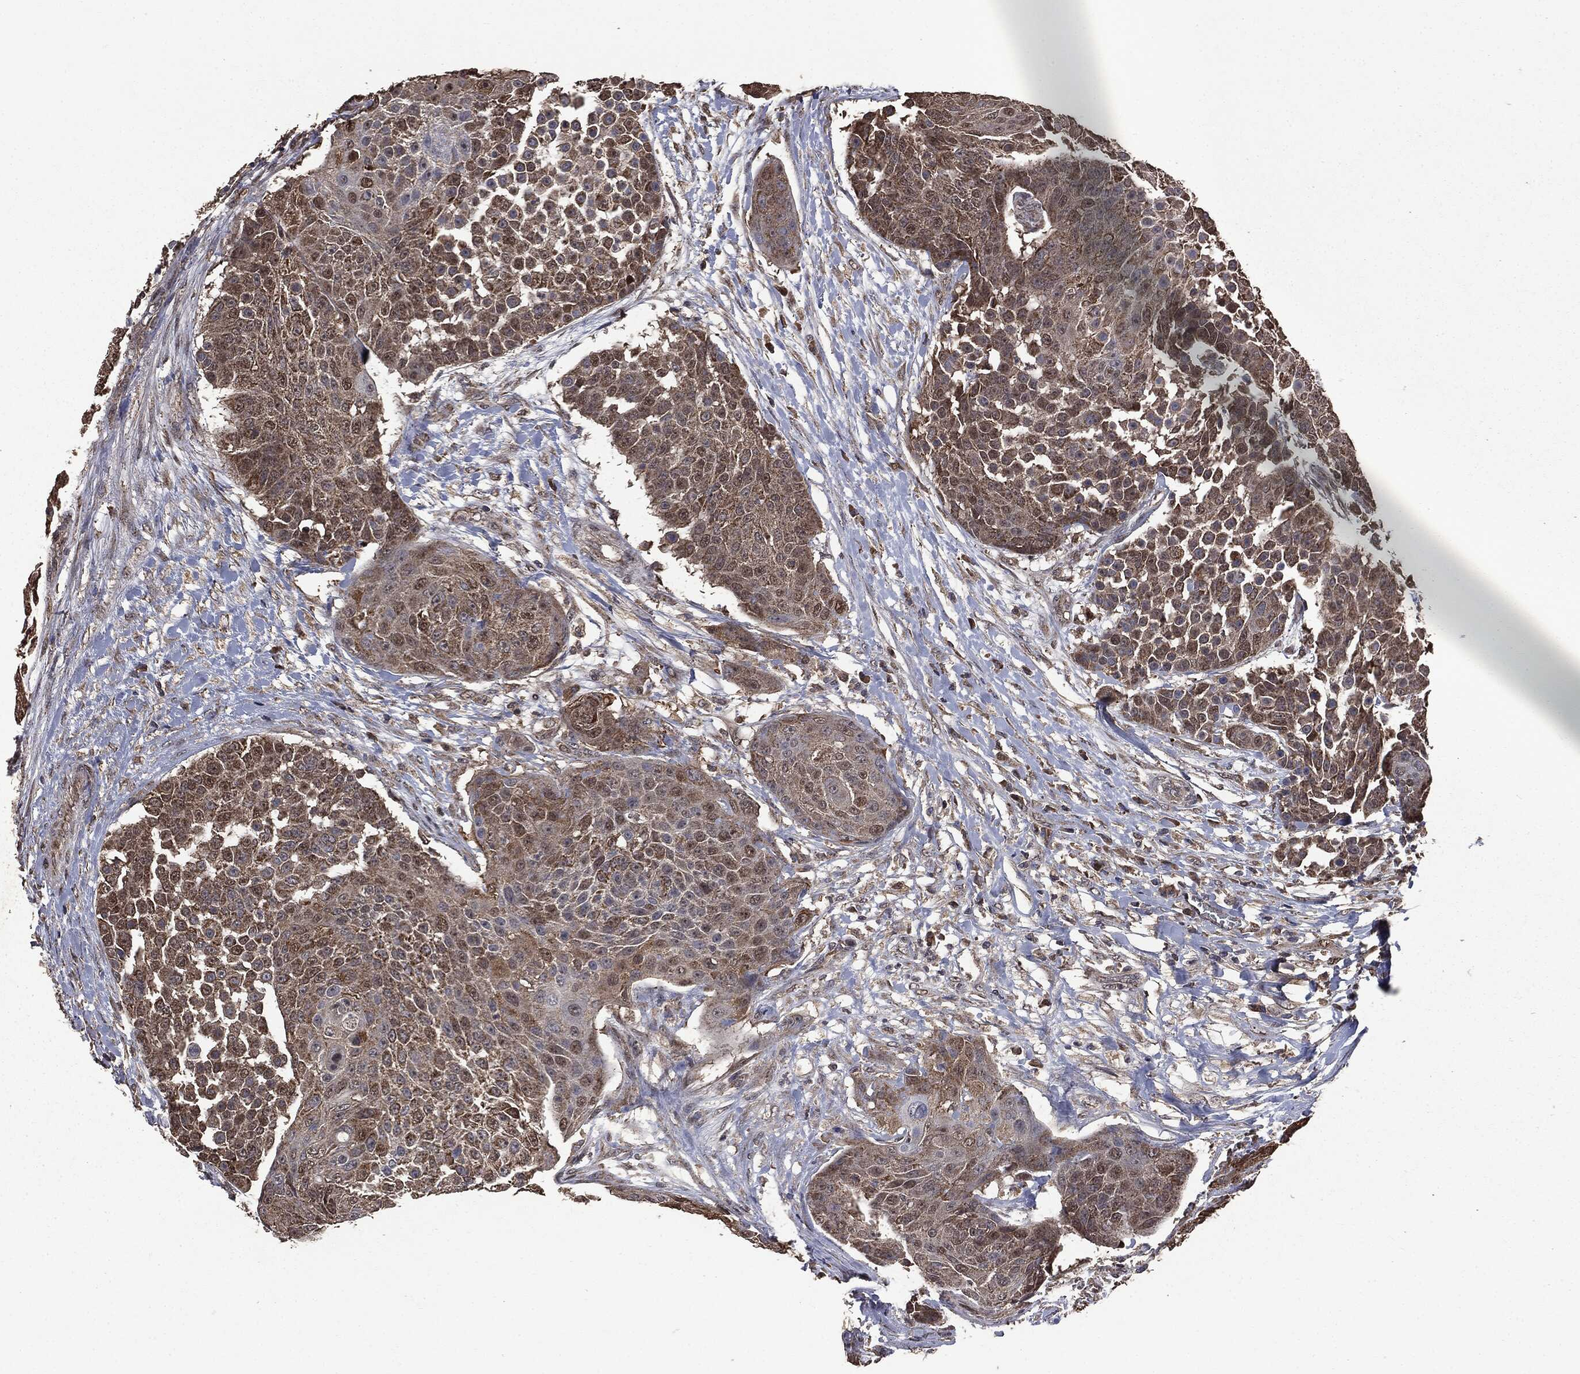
{"staining": {"intensity": "moderate", "quantity": "<25%", "location": "cytoplasmic/membranous,nuclear"}, "tissue": "urothelial cancer", "cell_type": "Tumor cells", "image_type": "cancer", "snomed": [{"axis": "morphology", "description": "Urothelial carcinoma, High grade"}, {"axis": "topography", "description": "Urinary bladder"}], "caption": "A low amount of moderate cytoplasmic/membranous and nuclear expression is seen in approximately <25% of tumor cells in urothelial cancer tissue.", "gene": "PPP6R2", "patient": {"sex": "female", "age": 63}}